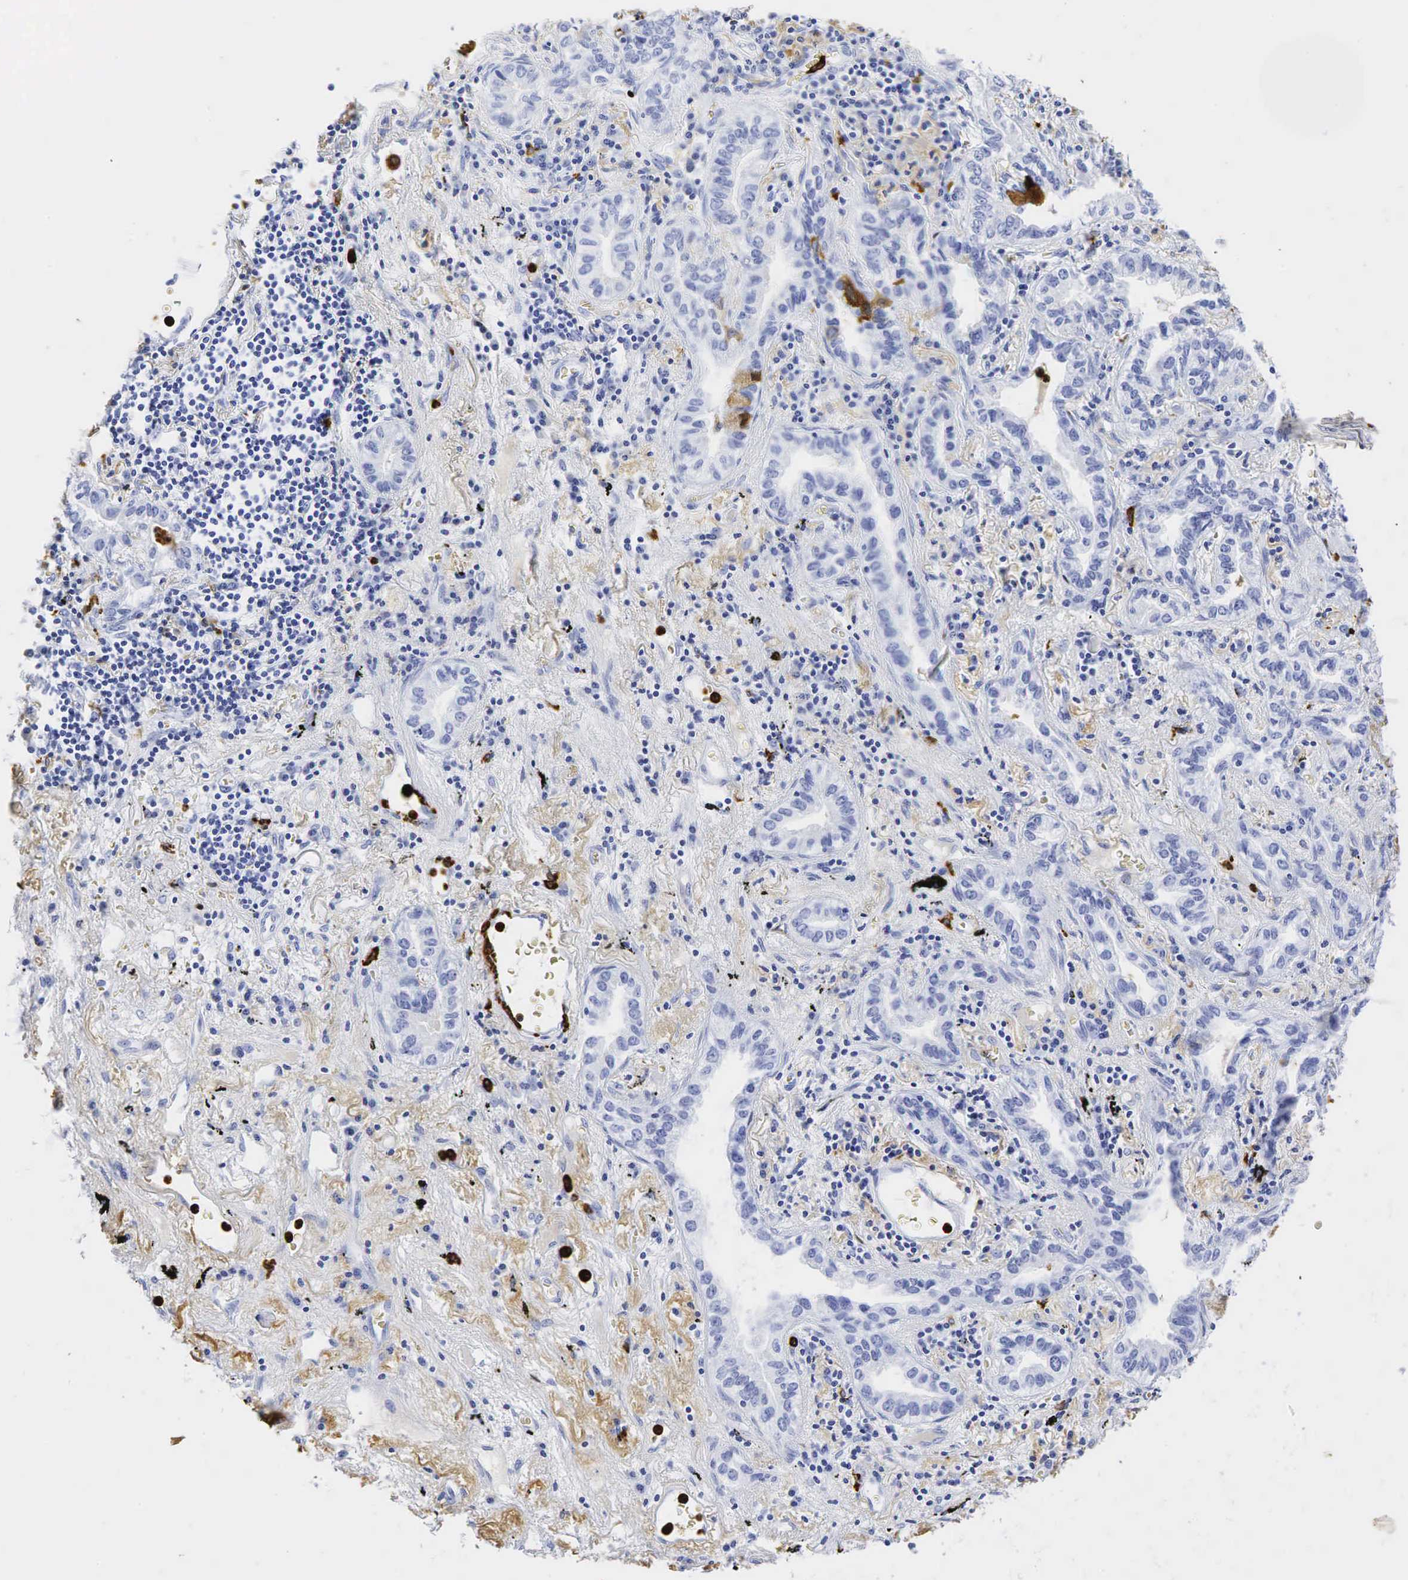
{"staining": {"intensity": "weak", "quantity": "<25%", "location": "cytoplasmic/membranous"}, "tissue": "lung cancer", "cell_type": "Tumor cells", "image_type": "cancer", "snomed": [{"axis": "morphology", "description": "Adenocarcinoma, NOS"}, {"axis": "topography", "description": "Lung"}], "caption": "Human lung cancer (adenocarcinoma) stained for a protein using immunohistochemistry reveals no staining in tumor cells.", "gene": "LYZ", "patient": {"sex": "female", "age": 50}}